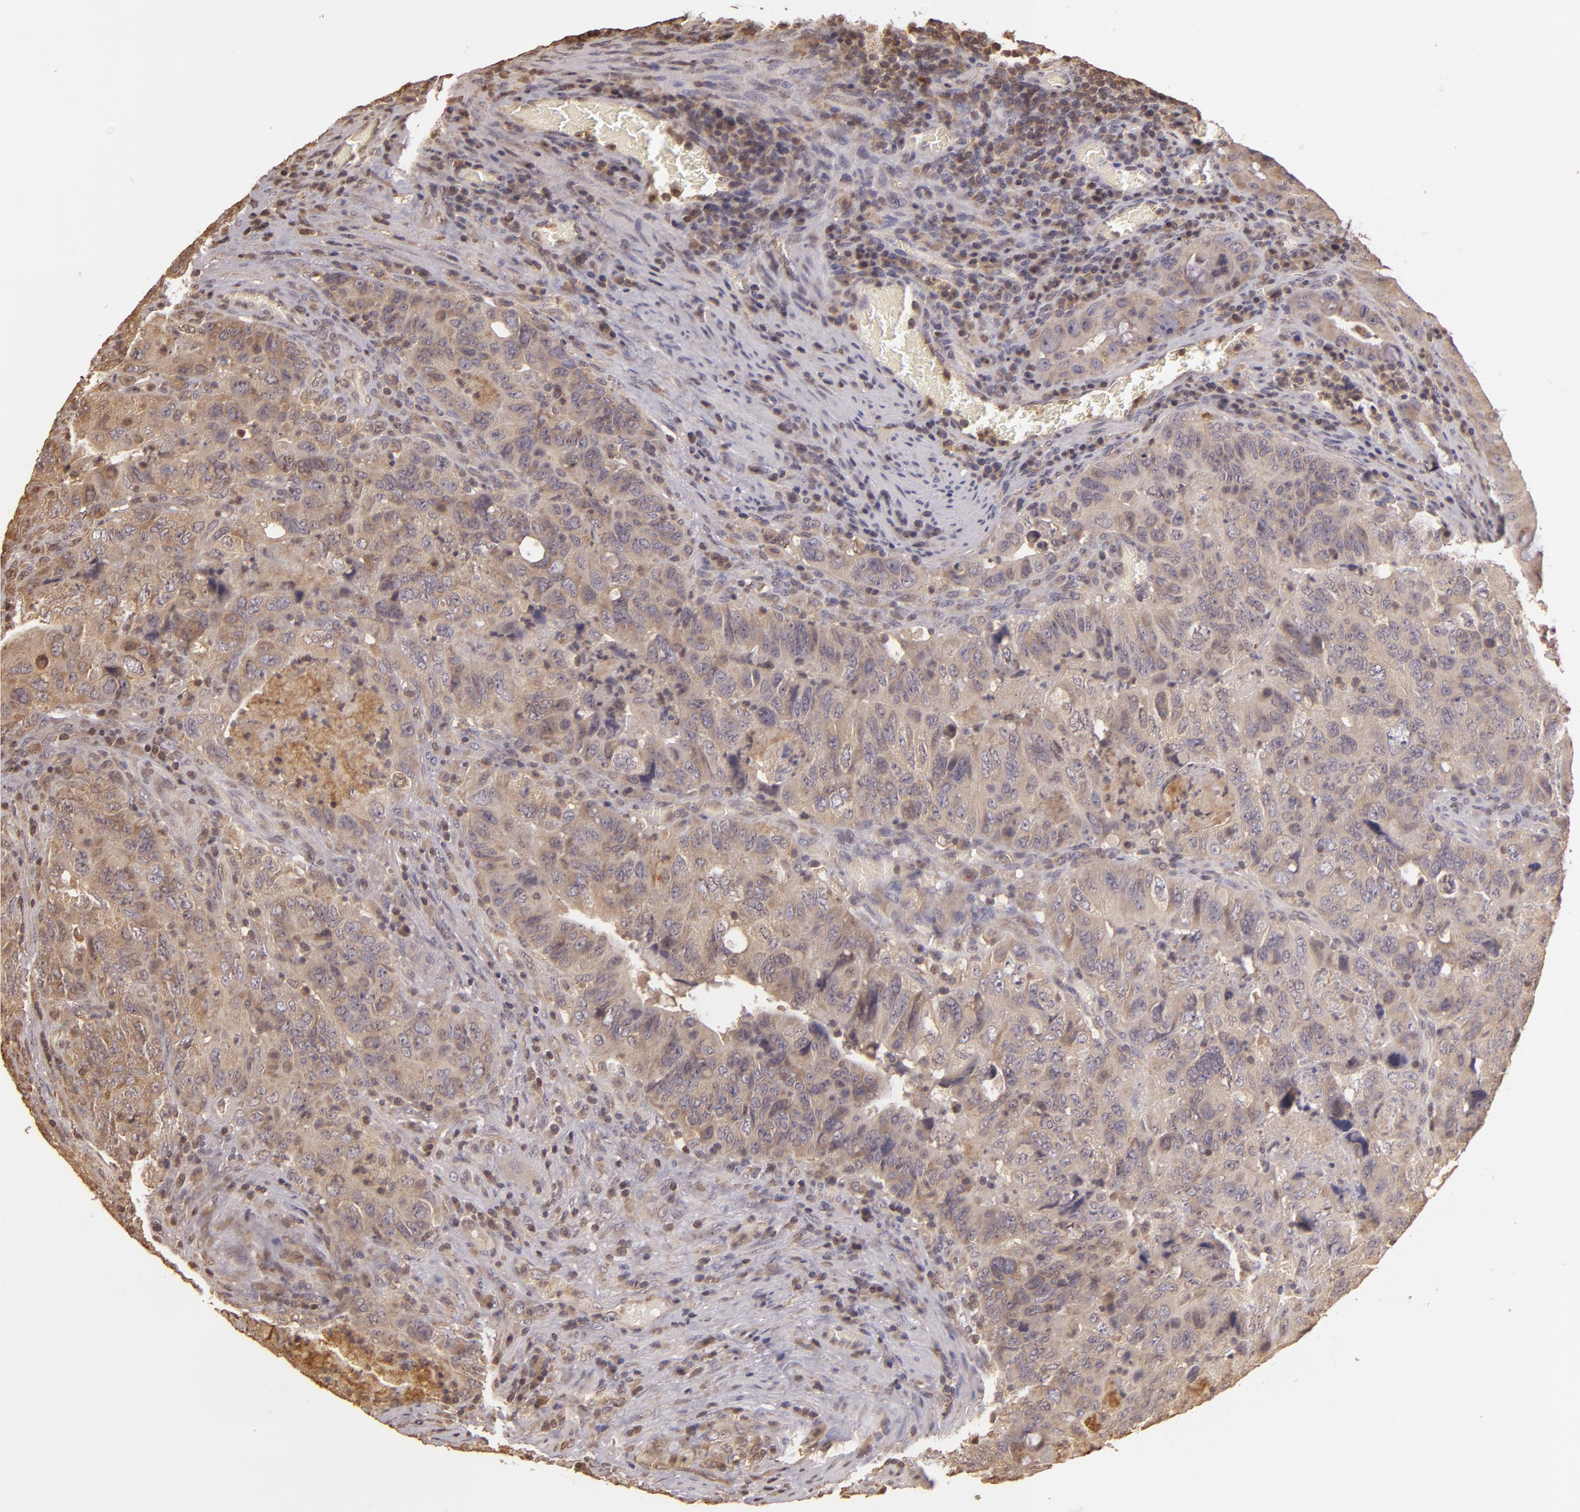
{"staining": {"intensity": "weak", "quantity": ">75%", "location": "cytoplasmic/membranous"}, "tissue": "colorectal cancer", "cell_type": "Tumor cells", "image_type": "cancer", "snomed": [{"axis": "morphology", "description": "Adenocarcinoma, NOS"}, {"axis": "topography", "description": "Rectum"}], "caption": "This is an image of immunohistochemistry staining of adenocarcinoma (colorectal), which shows weak staining in the cytoplasmic/membranous of tumor cells.", "gene": "ARPC2", "patient": {"sex": "female", "age": 82}}